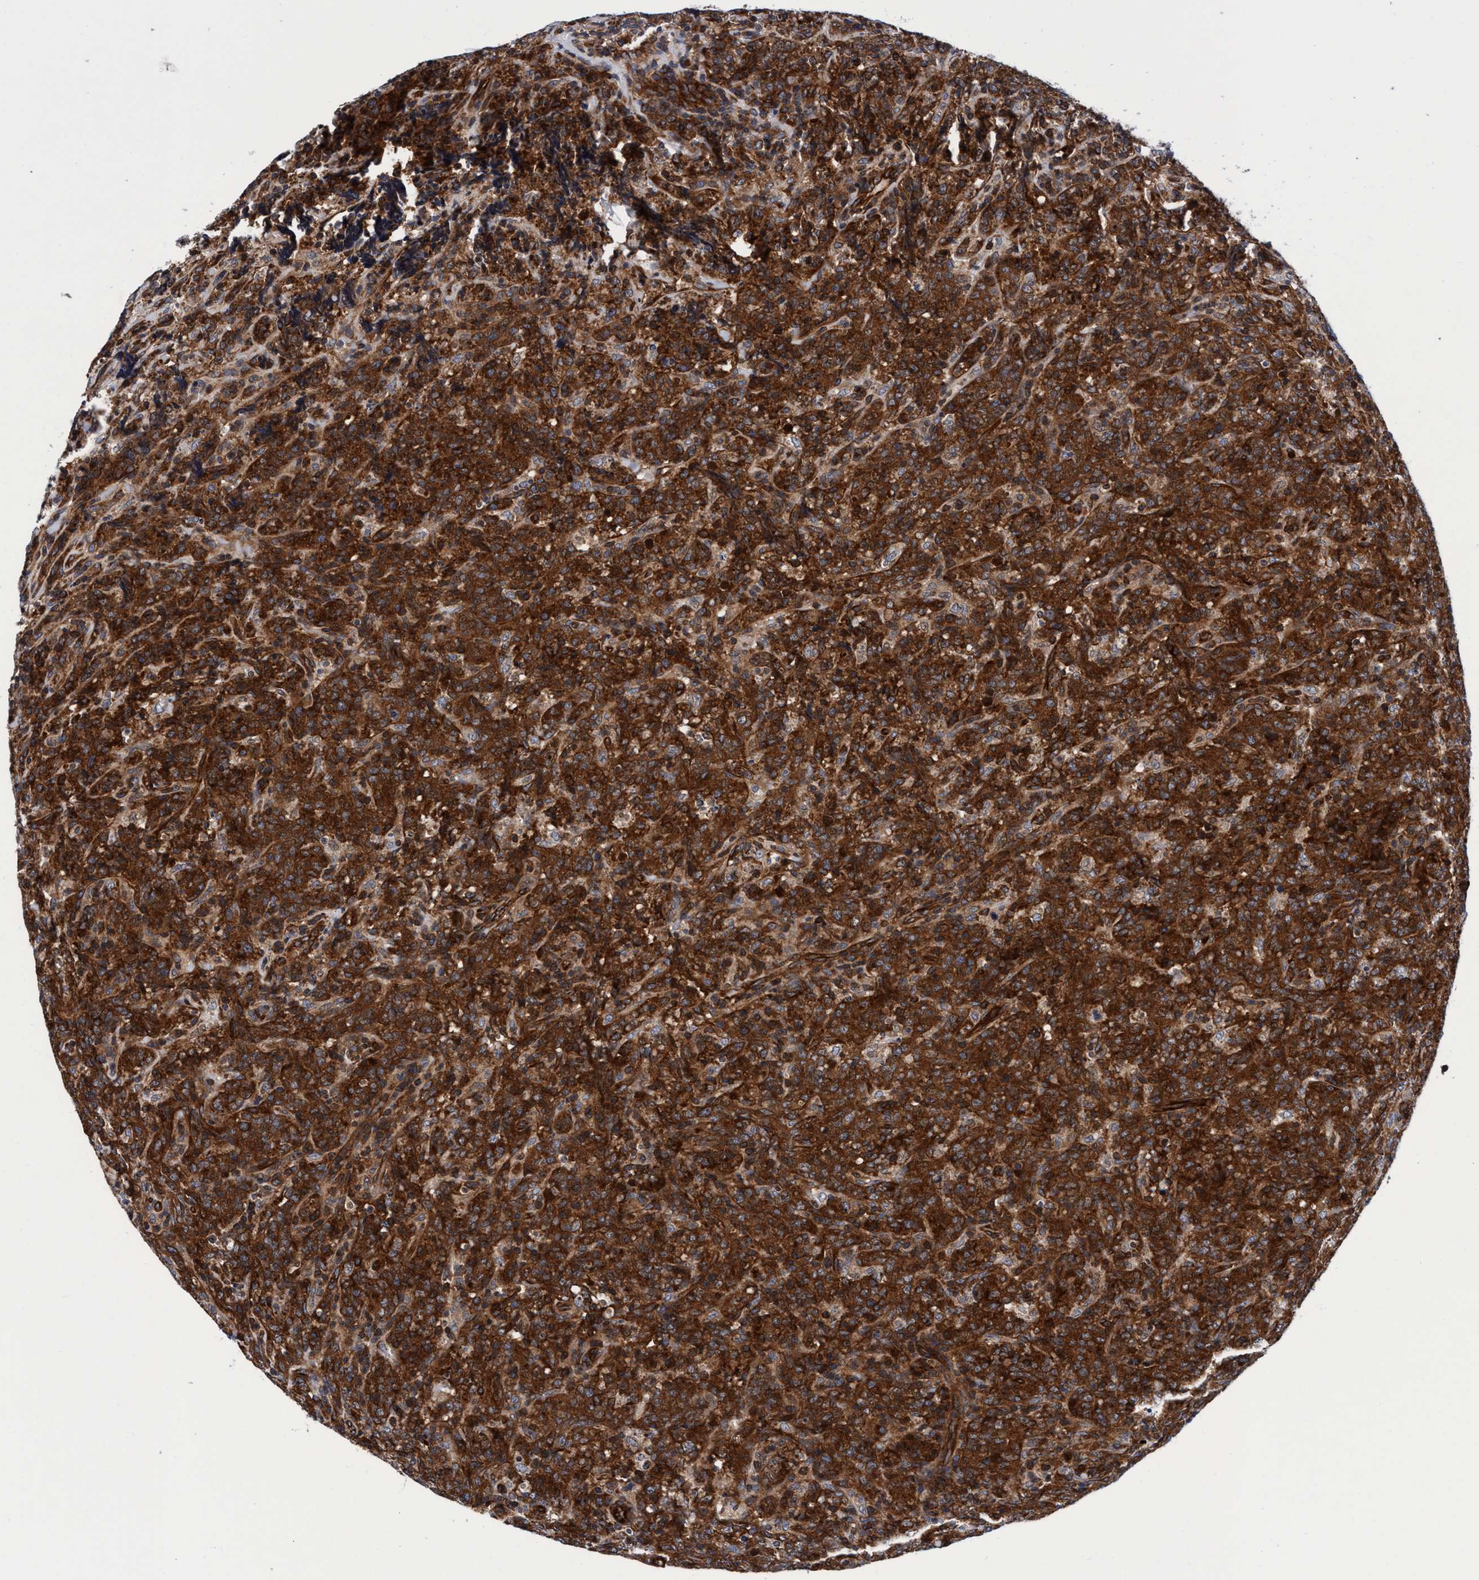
{"staining": {"intensity": "strong", "quantity": ">75%", "location": "cytoplasmic/membranous"}, "tissue": "lymphoma", "cell_type": "Tumor cells", "image_type": "cancer", "snomed": [{"axis": "morphology", "description": "Malignant lymphoma, non-Hodgkin's type, High grade"}, {"axis": "topography", "description": "Tonsil"}], "caption": "IHC of human malignant lymphoma, non-Hodgkin's type (high-grade) exhibits high levels of strong cytoplasmic/membranous expression in about >75% of tumor cells.", "gene": "MCM3AP", "patient": {"sex": "female", "age": 36}}